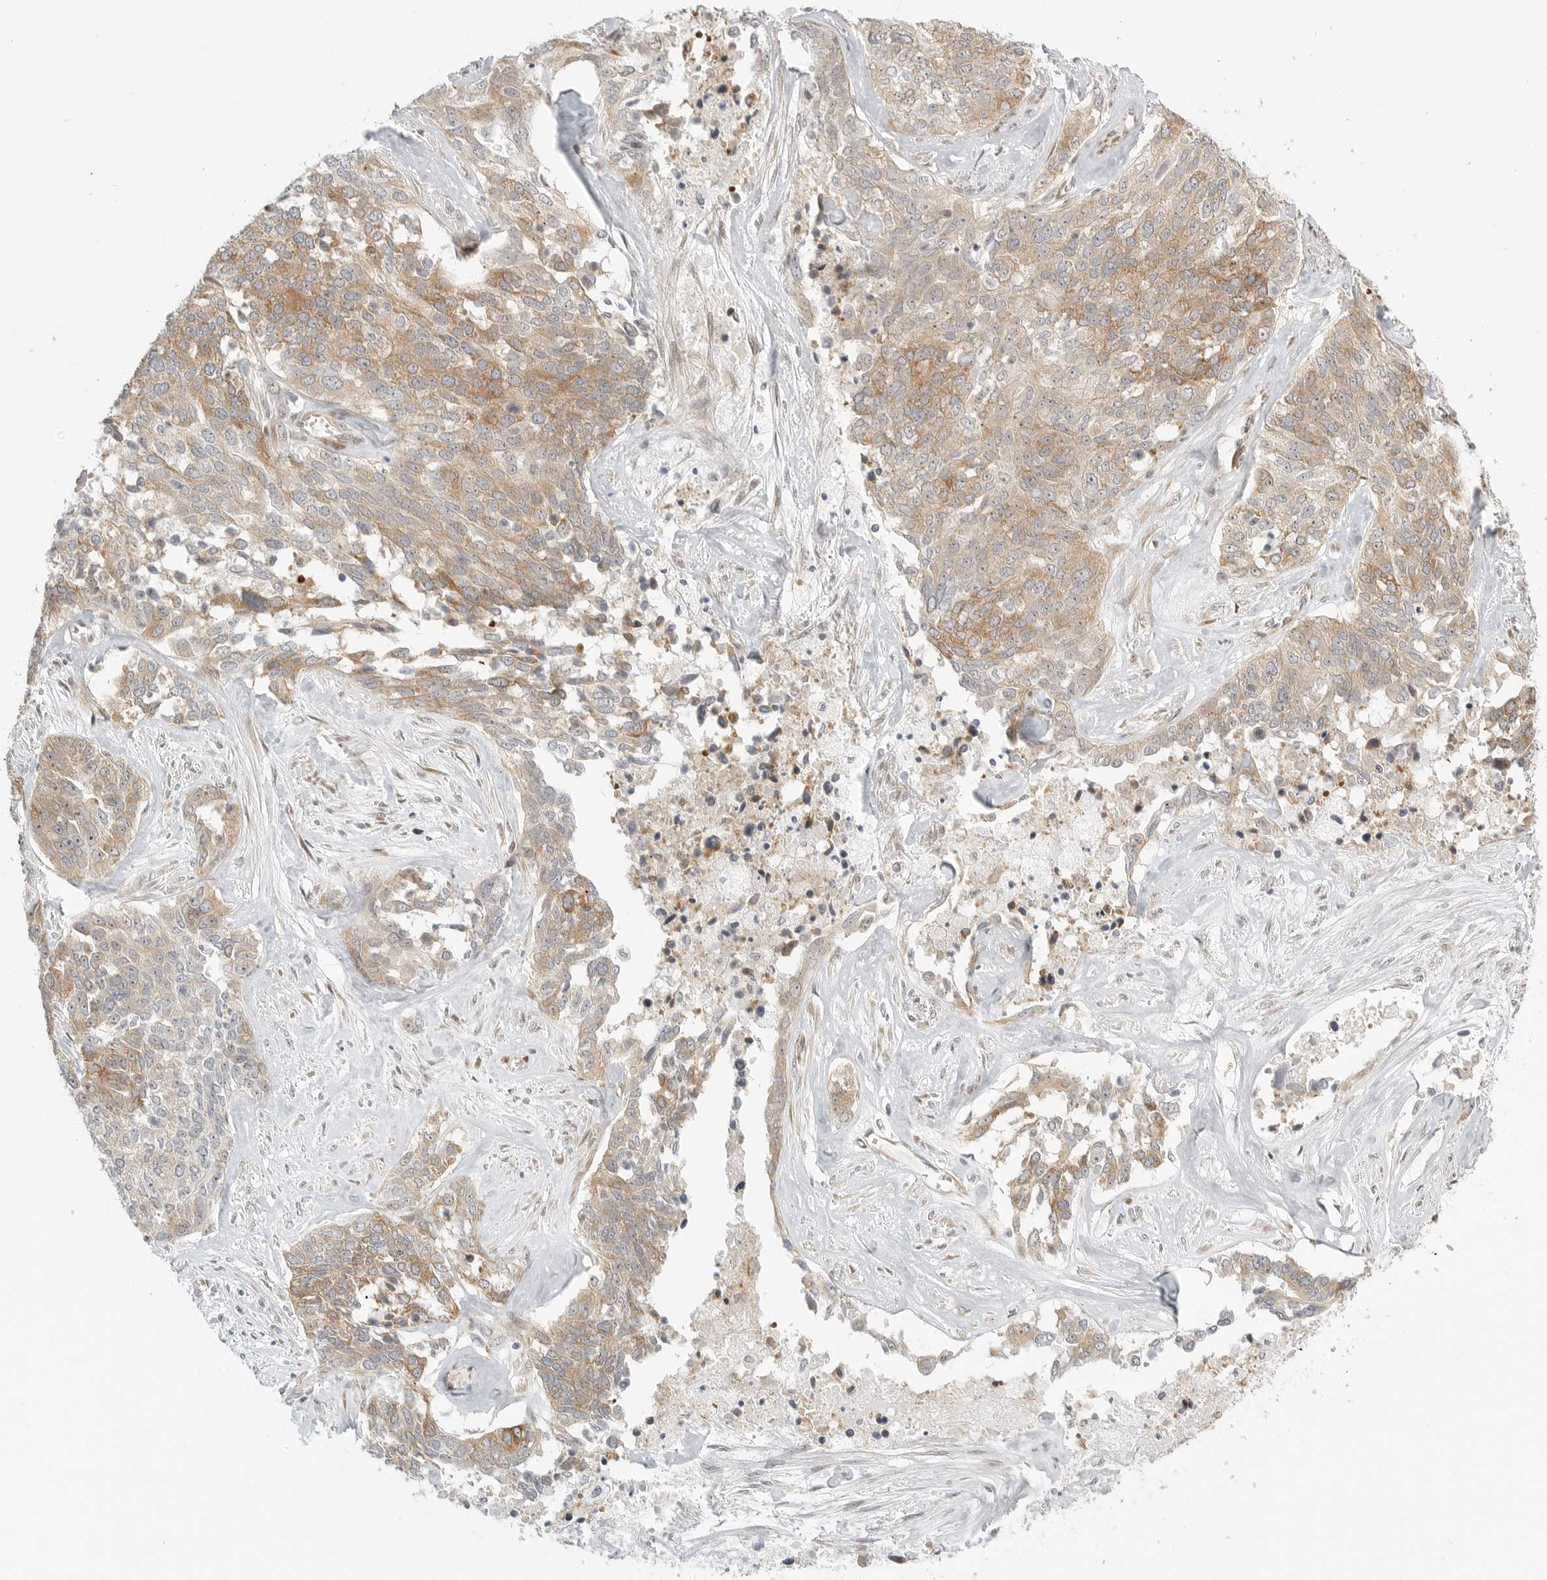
{"staining": {"intensity": "moderate", "quantity": ">75%", "location": "cytoplasmic/membranous"}, "tissue": "ovarian cancer", "cell_type": "Tumor cells", "image_type": "cancer", "snomed": [{"axis": "morphology", "description": "Cystadenocarcinoma, serous, NOS"}, {"axis": "topography", "description": "Ovary"}], "caption": "The micrograph exhibits staining of ovarian cancer (serous cystadenocarcinoma), revealing moderate cytoplasmic/membranous protein positivity (brown color) within tumor cells. (Brightfield microscopy of DAB IHC at high magnification).", "gene": "DSCC1", "patient": {"sex": "female", "age": 44}}